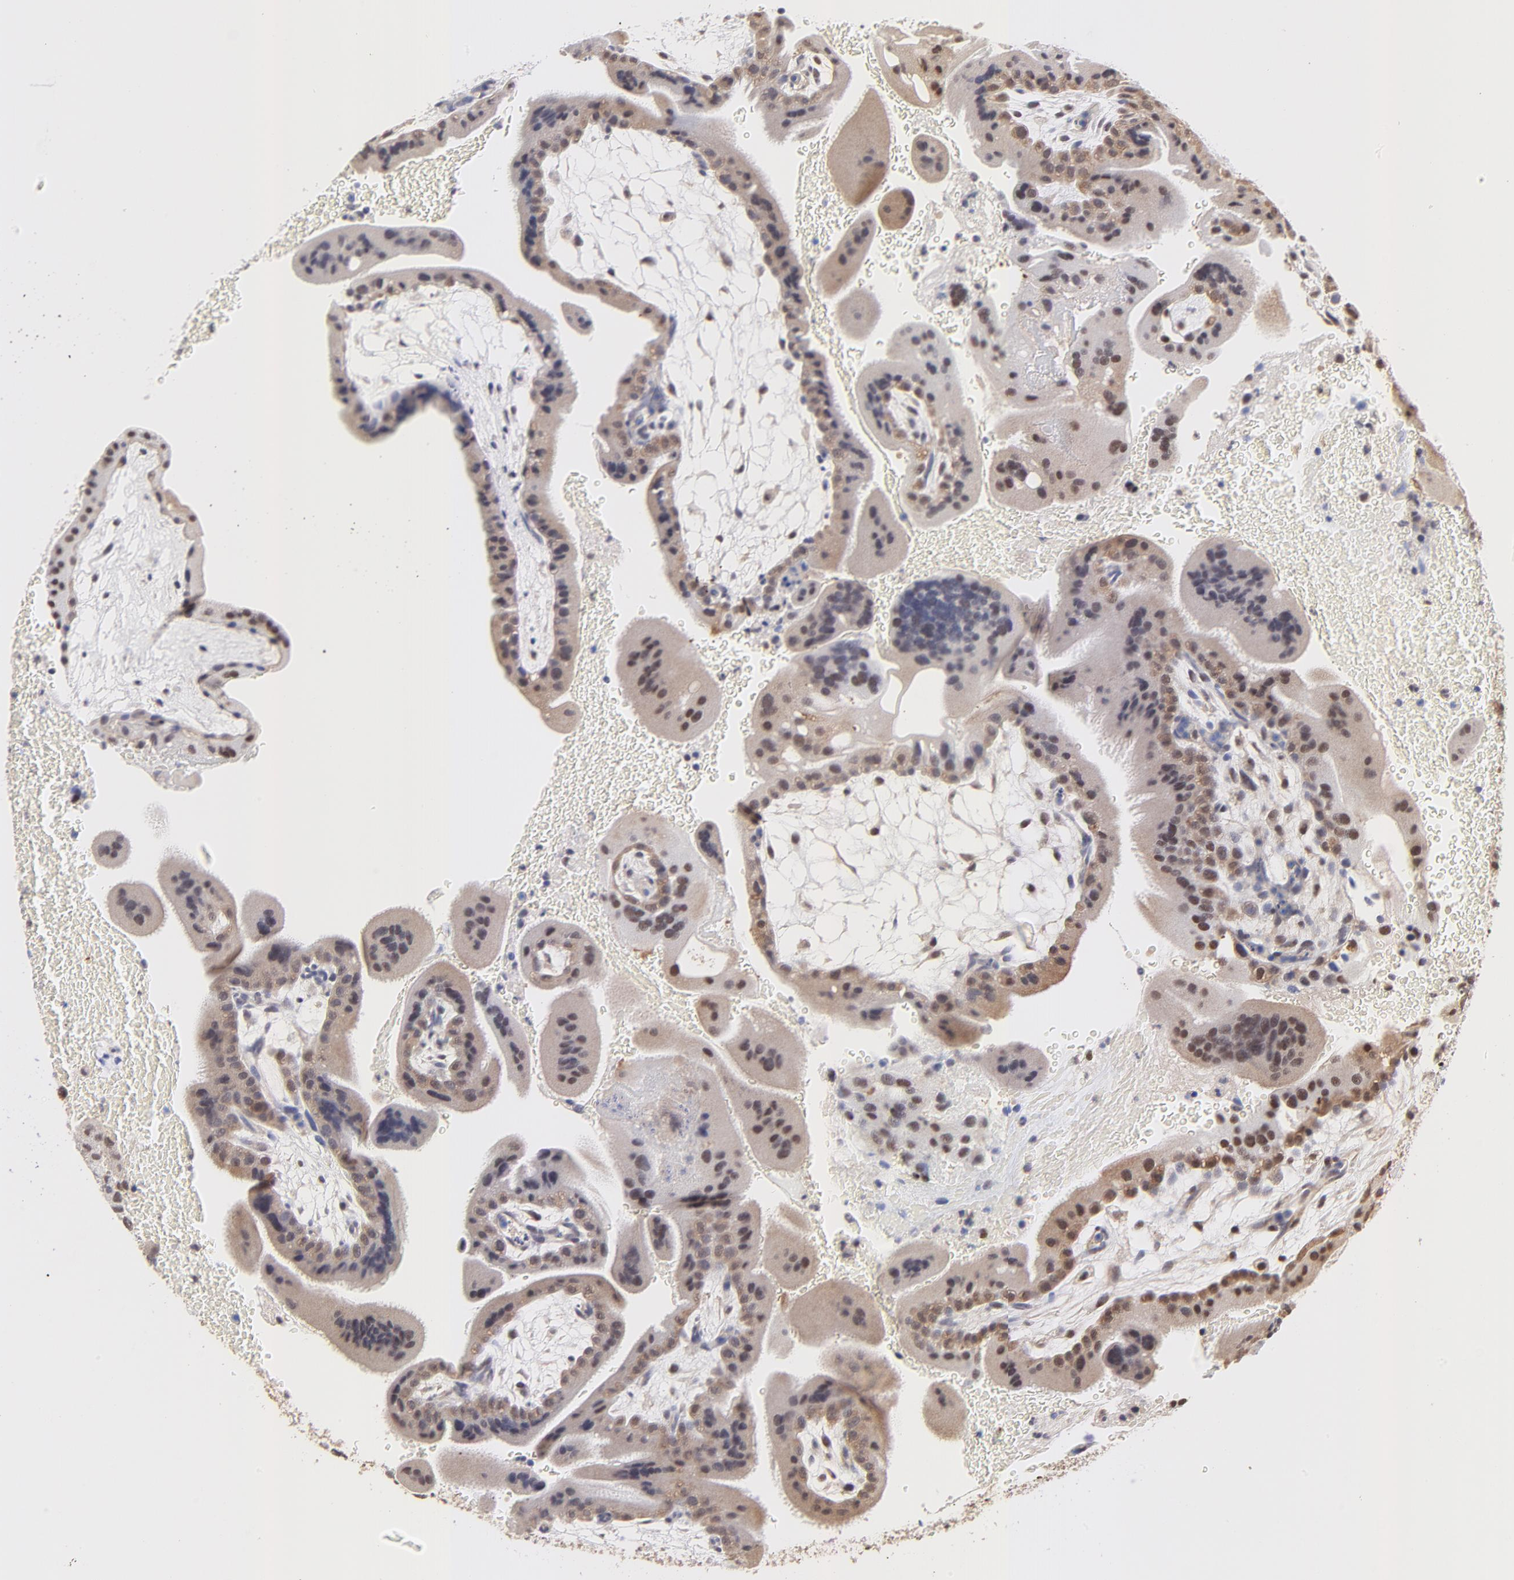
{"staining": {"intensity": "weak", "quantity": "25%-75%", "location": "cytoplasmic/membranous,nuclear"}, "tissue": "placenta", "cell_type": "Trophoblastic cells", "image_type": "normal", "snomed": [{"axis": "morphology", "description": "Normal tissue, NOS"}, {"axis": "topography", "description": "Placenta"}], "caption": "This is an image of IHC staining of benign placenta, which shows weak positivity in the cytoplasmic/membranous,nuclear of trophoblastic cells.", "gene": "PSMC4", "patient": {"sex": "female", "age": 19}}